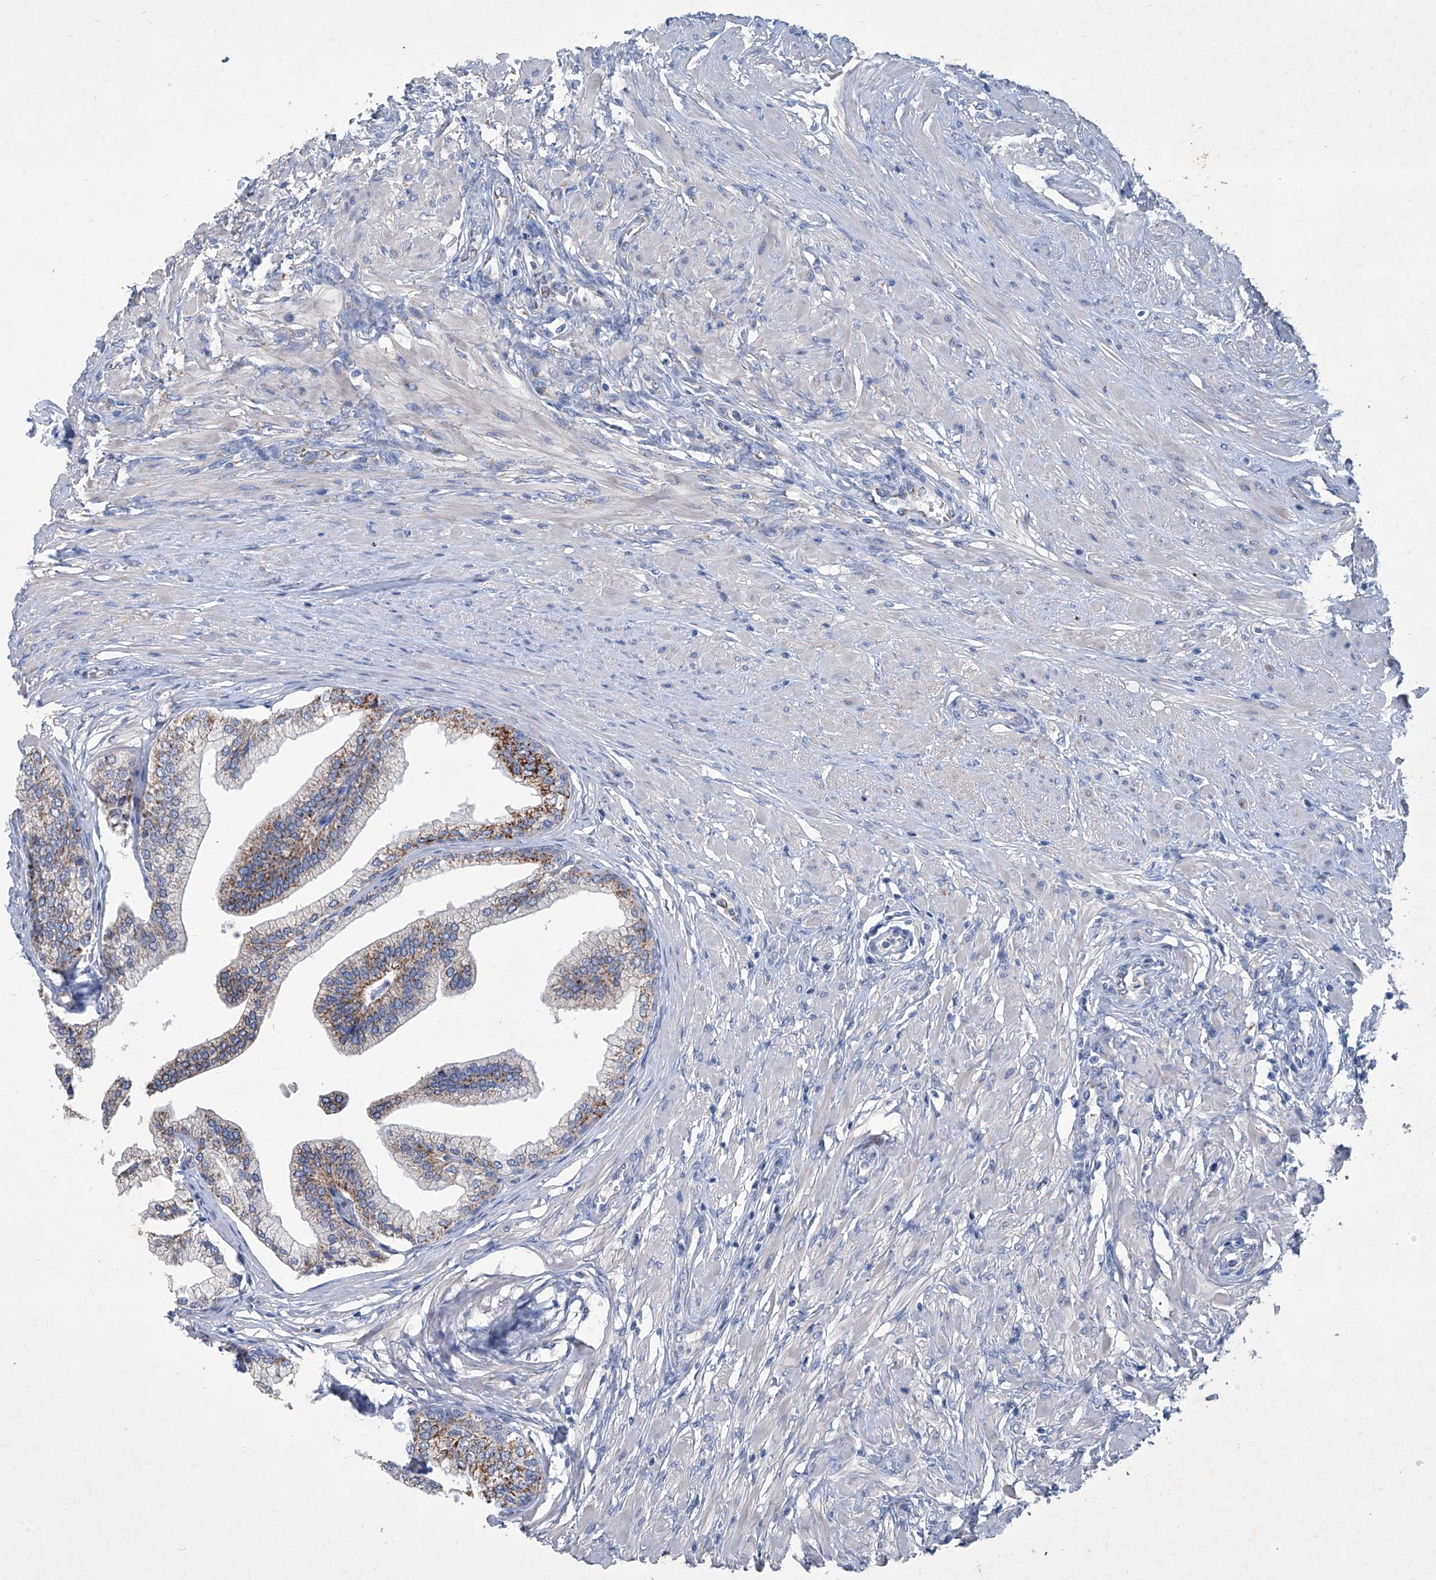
{"staining": {"intensity": "moderate", "quantity": ">75%", "location": "cytoplasmic/membranous"}, "tissue": "prostate", "cell_type": "Glandular cells", "image_type": "normal", "snomed": [{"axis": "morphology", "description": "Normal tissue, NOS"}, {"axis": "morphology", "description": "Urothelial carcinoma, Low grade"}, {"axis": "topography", "description": "Urinary bladder"}, {"axis": "topography", "description": "Prostate"}], "caption": "Prostate stained with DAB IHC demonstrates medium levels of moderate cytoplasmic/membranous staining in about >75% of glandular cells.", "gene": "MTARC1", "patient": {"sex": "male", "age": 60}}